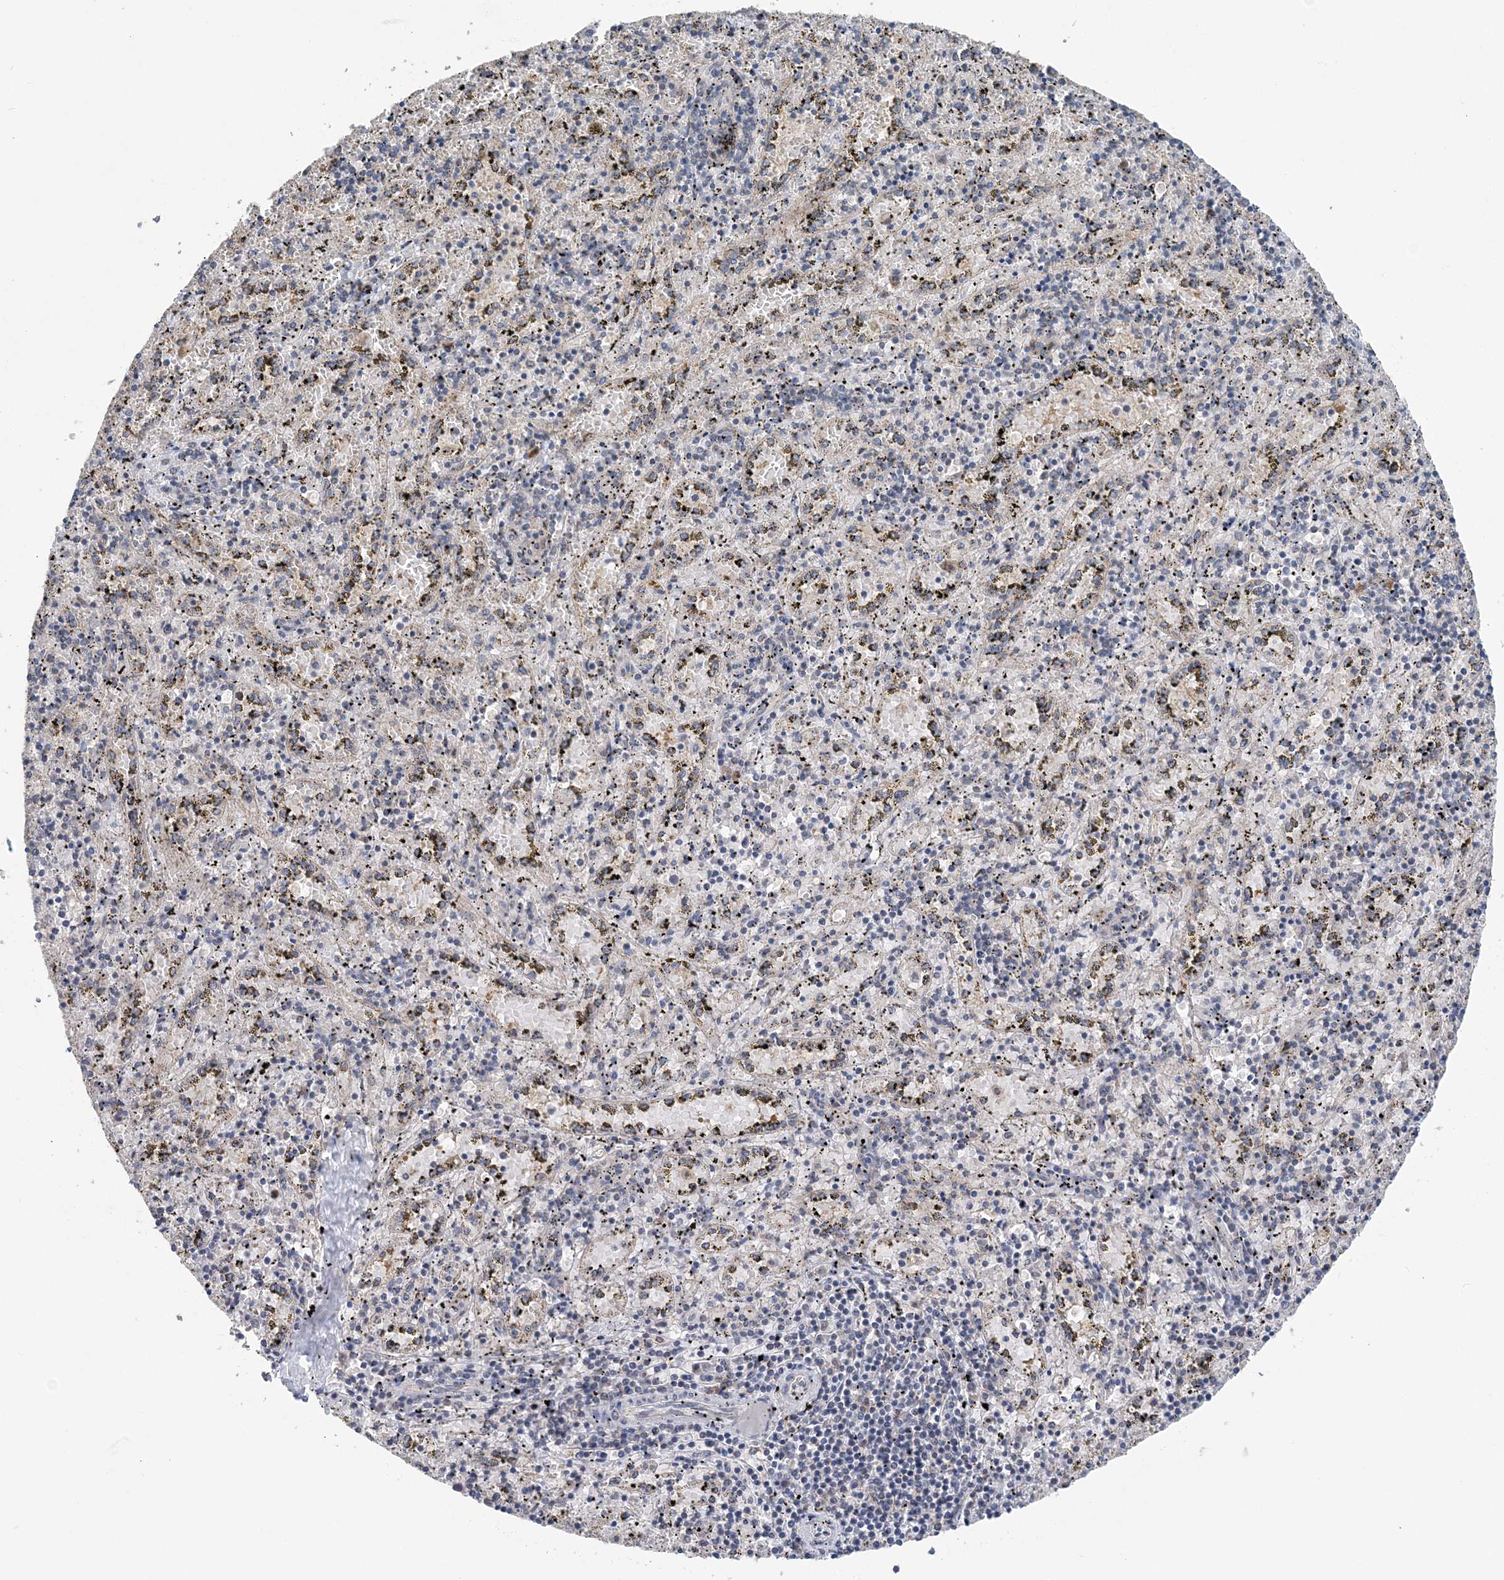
{"staining": {"intensity": "negative", "quantity": "none", "location": "none"}, "tissue": "spleen", "cell_type": "Cells in red pulp", "image_type": "normal", "snomed": [{"axis": "morphology", "description": "Normal tissue, NOS"}, {"axis": "topography", "description": "Spleen"}], "caption": "A photomicrograph of spleen stained for a protein demonstrates no brown staining in cells in red pulp.", "gene": "COPE", "patient": {"sex": "male", "age": 11}}